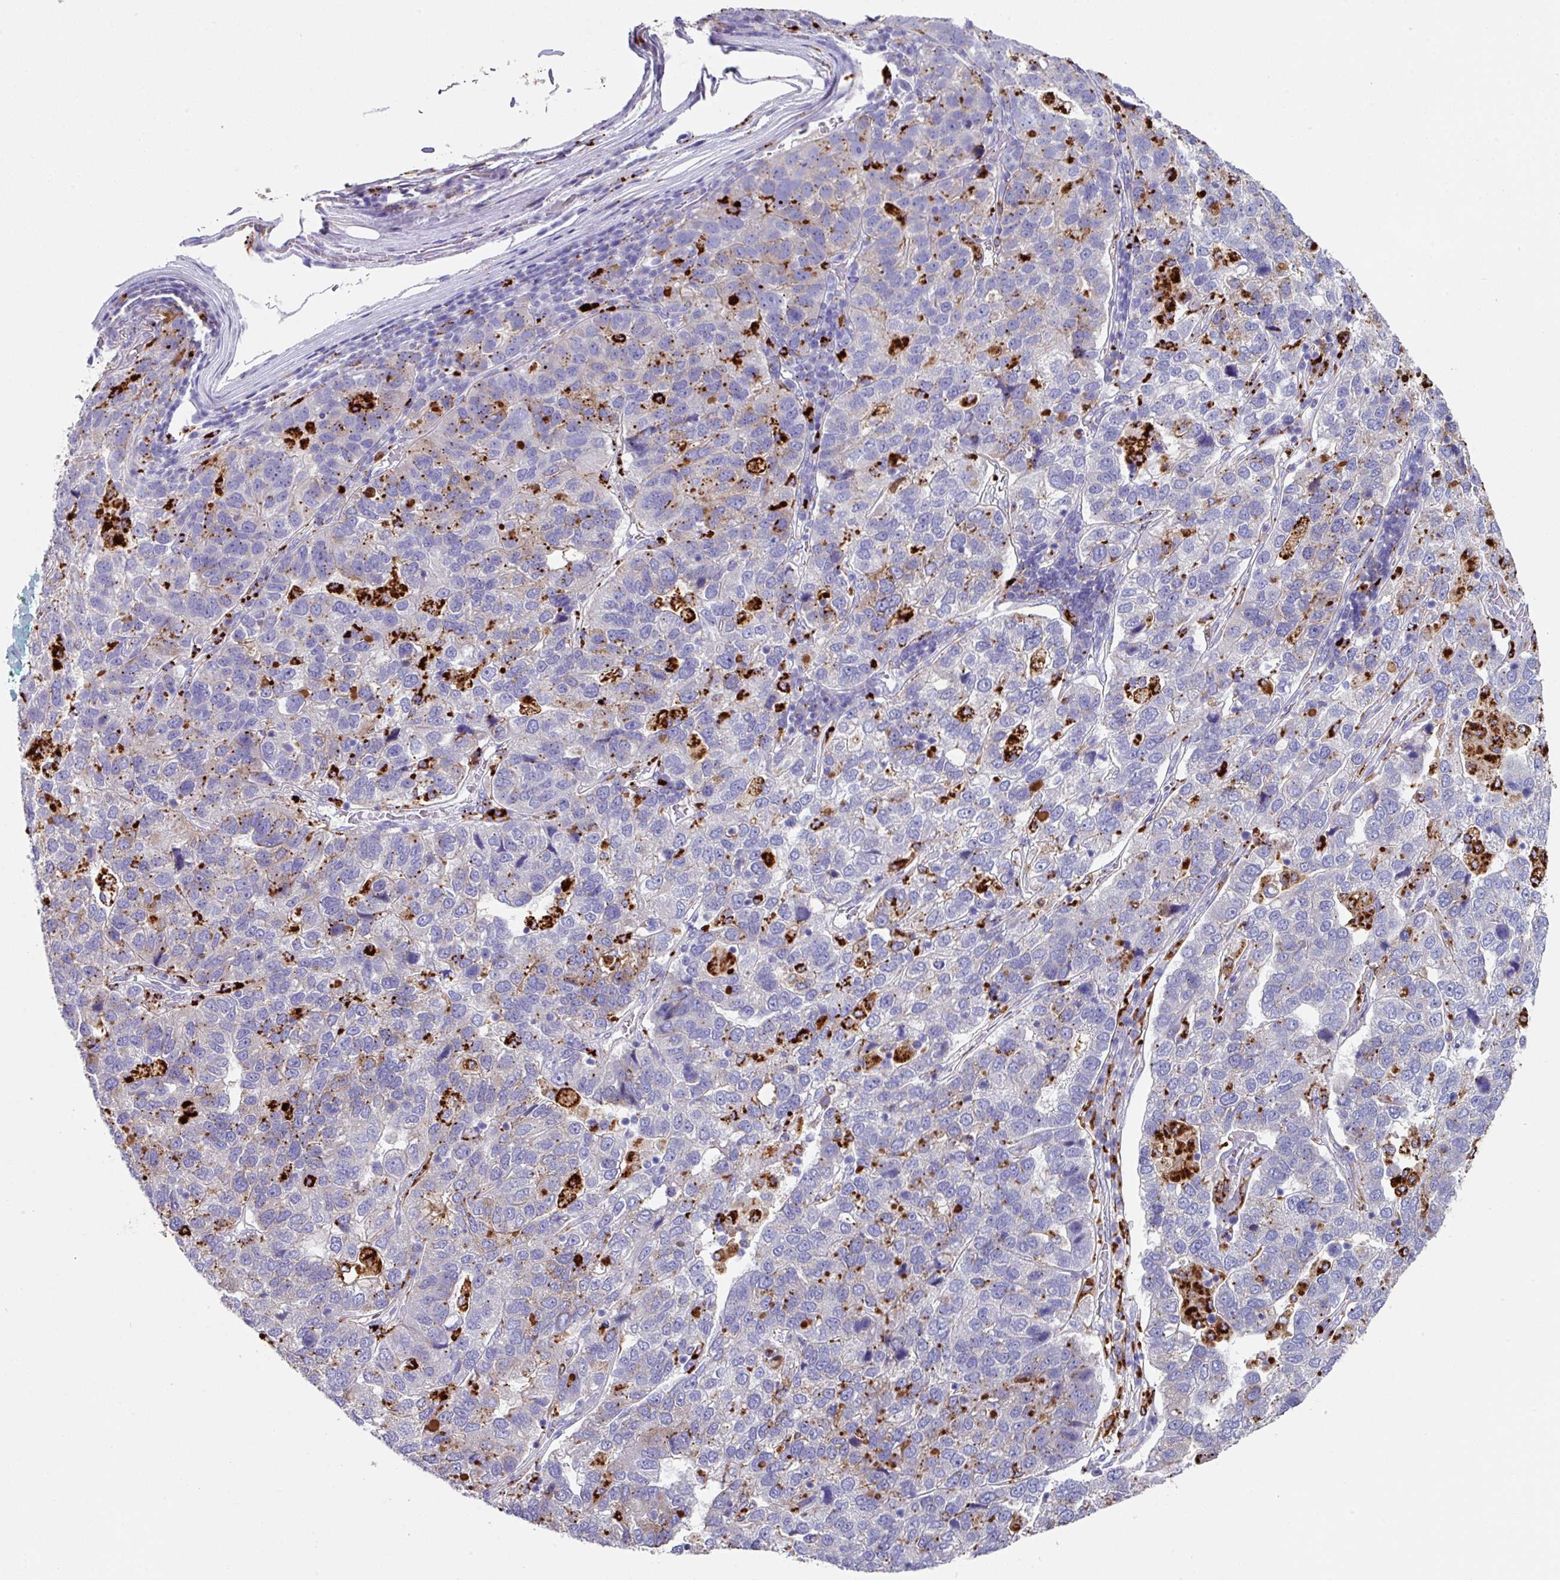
{"staining": {"intensity": "negative", "quantity": "none", "location": "none"}, "tissue": "pancreatic cancer", "cell_type": "Tumor cells", "image_type": "cancer", "snomed": [{"axis": "morphology", "description": "Adenocarcinoma, NOS"}, {"axis": "topography", "description": "Pancreas"}], "caption": "An IHC micrograph of pancreatic adenocarcinoma is shown. There is no staining in tumor cells of pancreatic adenocarcinoma.", "gene": "CPVL", "patient": {"sex": "female", "age": 61}}